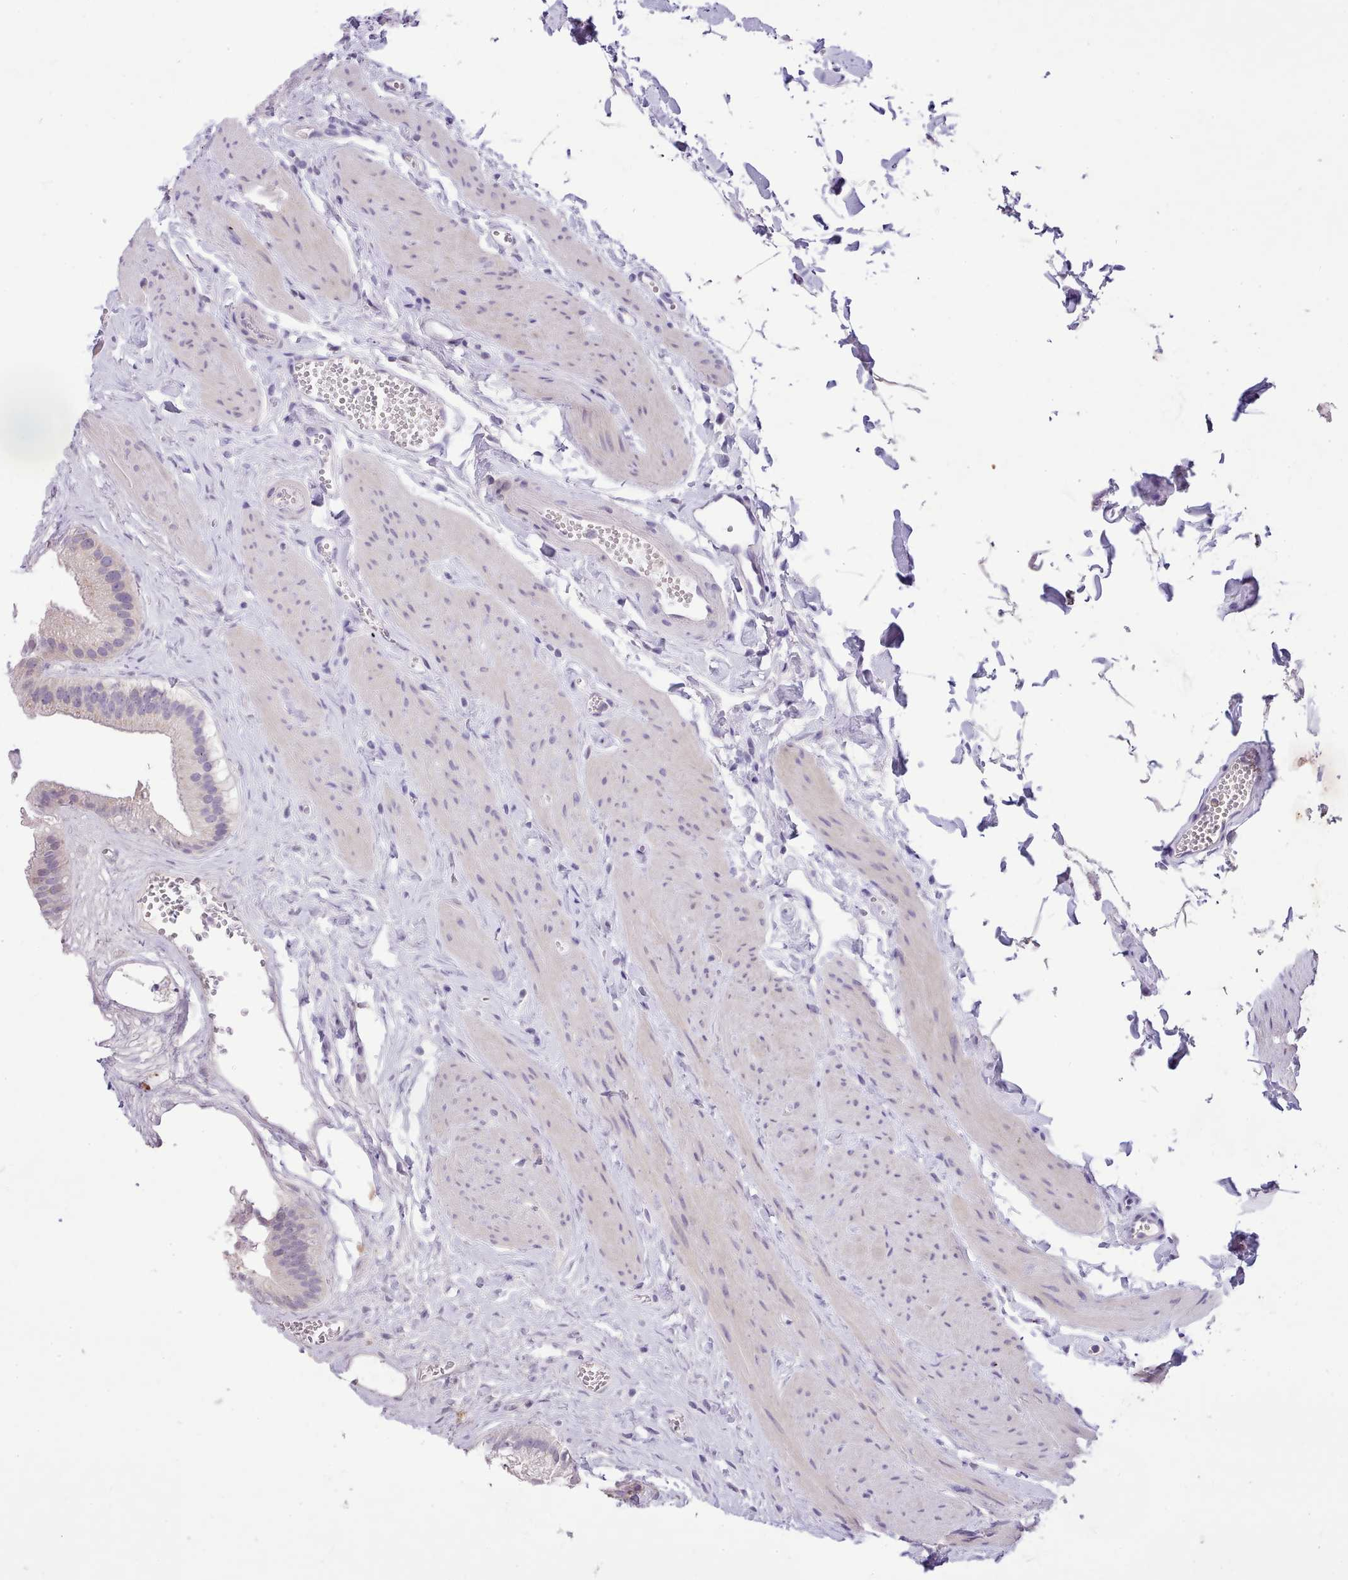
{"staining": {"intensity": "moderate", "quantity": "<25%", "location": "cytoplasmic/membranous"}, "tissue": "gallbladder", "cell_type": "Glandular cells", "image_type": "normal", "snomed": [{"axis": "morphology", "description": "Normal tissue, NOS"}, {"axis": "topography", "description": "Gallbladder"}], "caption": "Protein staining shows moderate cytoplasmic/membranous staining in about <25% of glandular cells in benign gallbladder. The staining was performed using DAB to visualize the protein expression in brown, while the nuclei were stained in blue with hematoxylin (Magnification: 20x).", "gene": "FAM83E", "patient": {"sex": "female", "age": 54}}